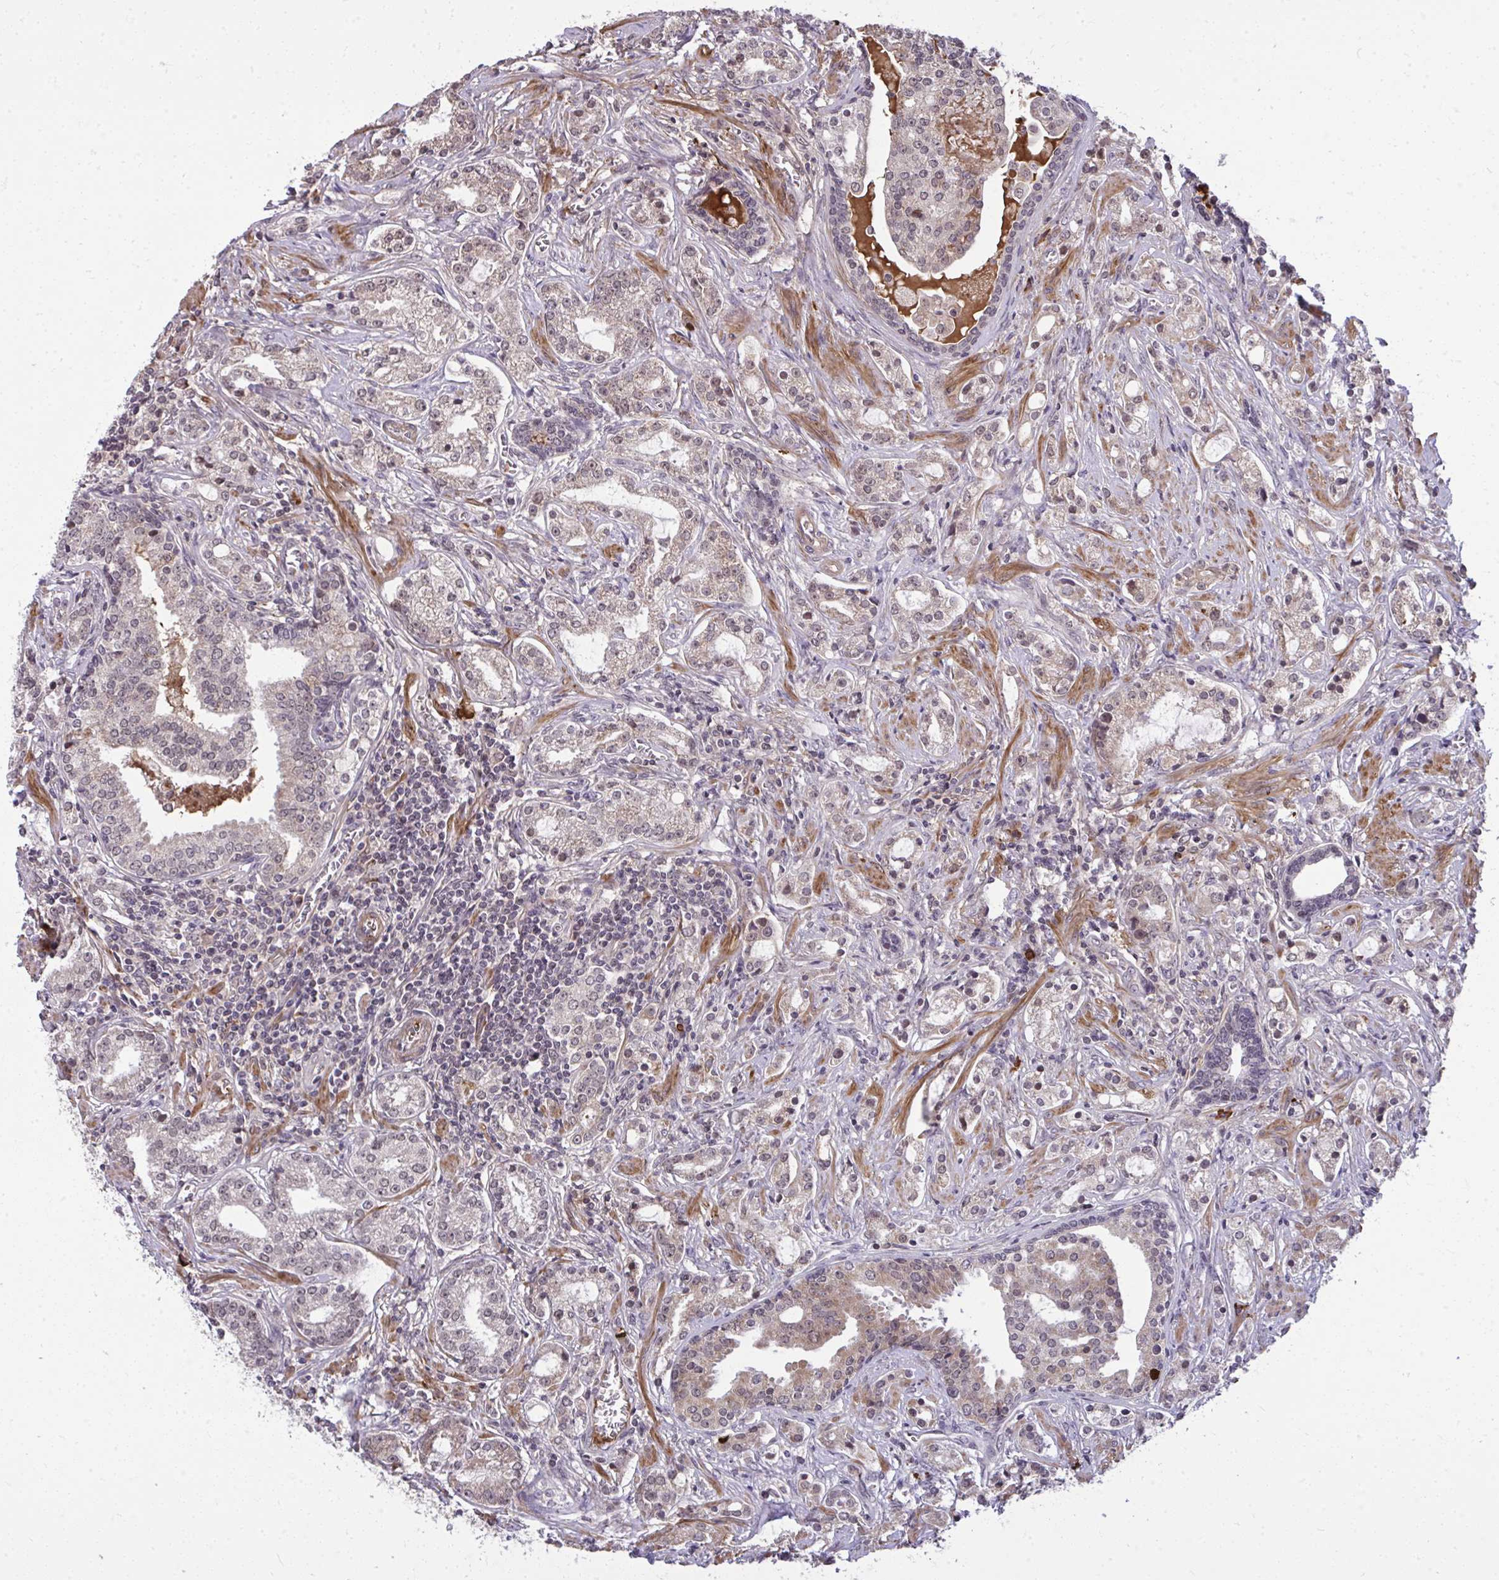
{"staining": {"intensity": "weak", "quantity": ">75%", "location": "cytoplasmic/membranous,nuclear"}, "tissue": "prostate cancer", "cell_type": "Tumor cells", "image_type": "cancer", "snomed": [{"axis": "morphology", "description": "Adenocarcinoma, Medium grade"}, {"axis": "topography", "description": "Prostate"}], "caption": "This photomicrograph exhibits medium-grade adenocarcinoma (prostate) stained with immunohistochemistry (IHC) to label a protein in brown. The cytoplasmic/membranous and nuclear of tumor cells show weak positivity for the protein. Nuclei are counter-stained blue.", "gene": "ZSCAN9", "patient": {"sex": "male", "age": 57}}